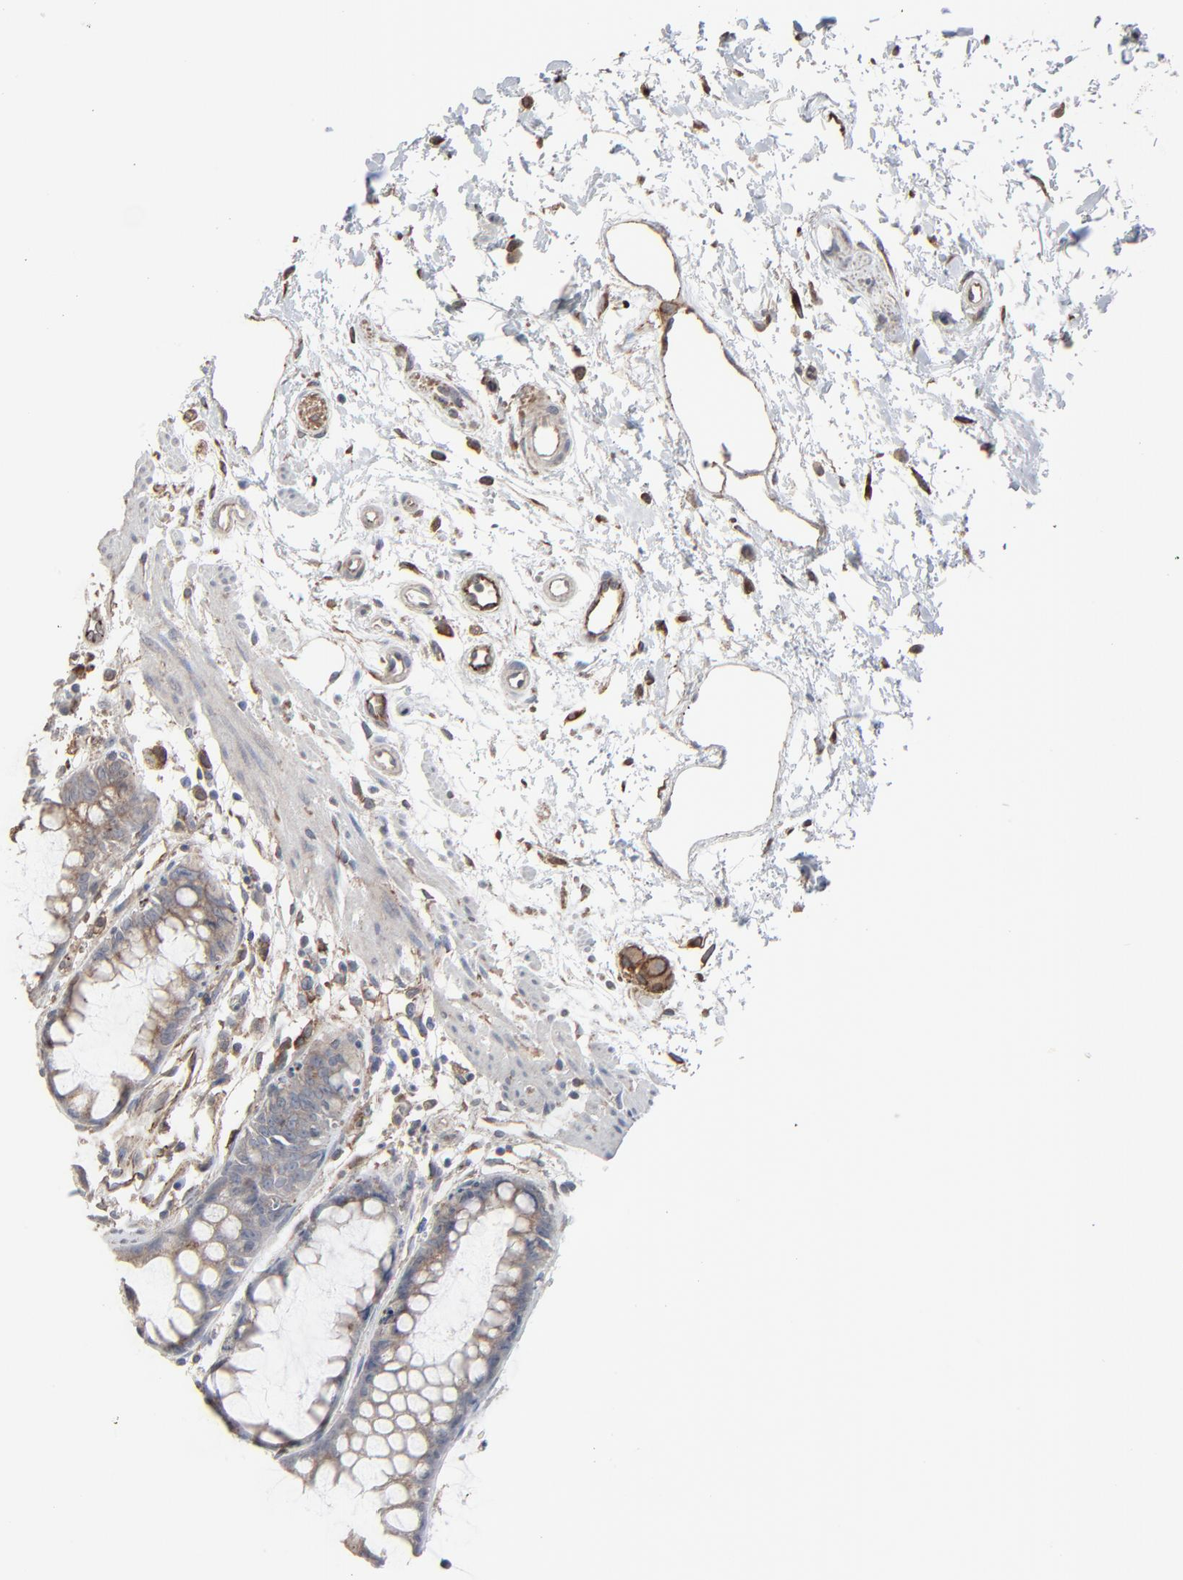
{"staining": {"intensity": "weak", "quantity": "25%-75%", "location": "cytoplasmic/membranous"}, "tissue": "rectum", "cell_type": "Glandular cells", "image_type": "normal", "snomed": [{"axis": "morphology", "description": "Normal tissue, NOS"}, {"axis": "morphology", "description": "Adenocarcinoma, NOS"}, {"axis": "topography", "description": "Rectum"}], "caption": "Protein expression analysis of unremarkable rectum demonstrates weak cytoplasmic/membranous positivity in approximately 25%-75% of glandular cells.", "gene": "CTNND1", "patient": {"sex": "female", "age": 65}}